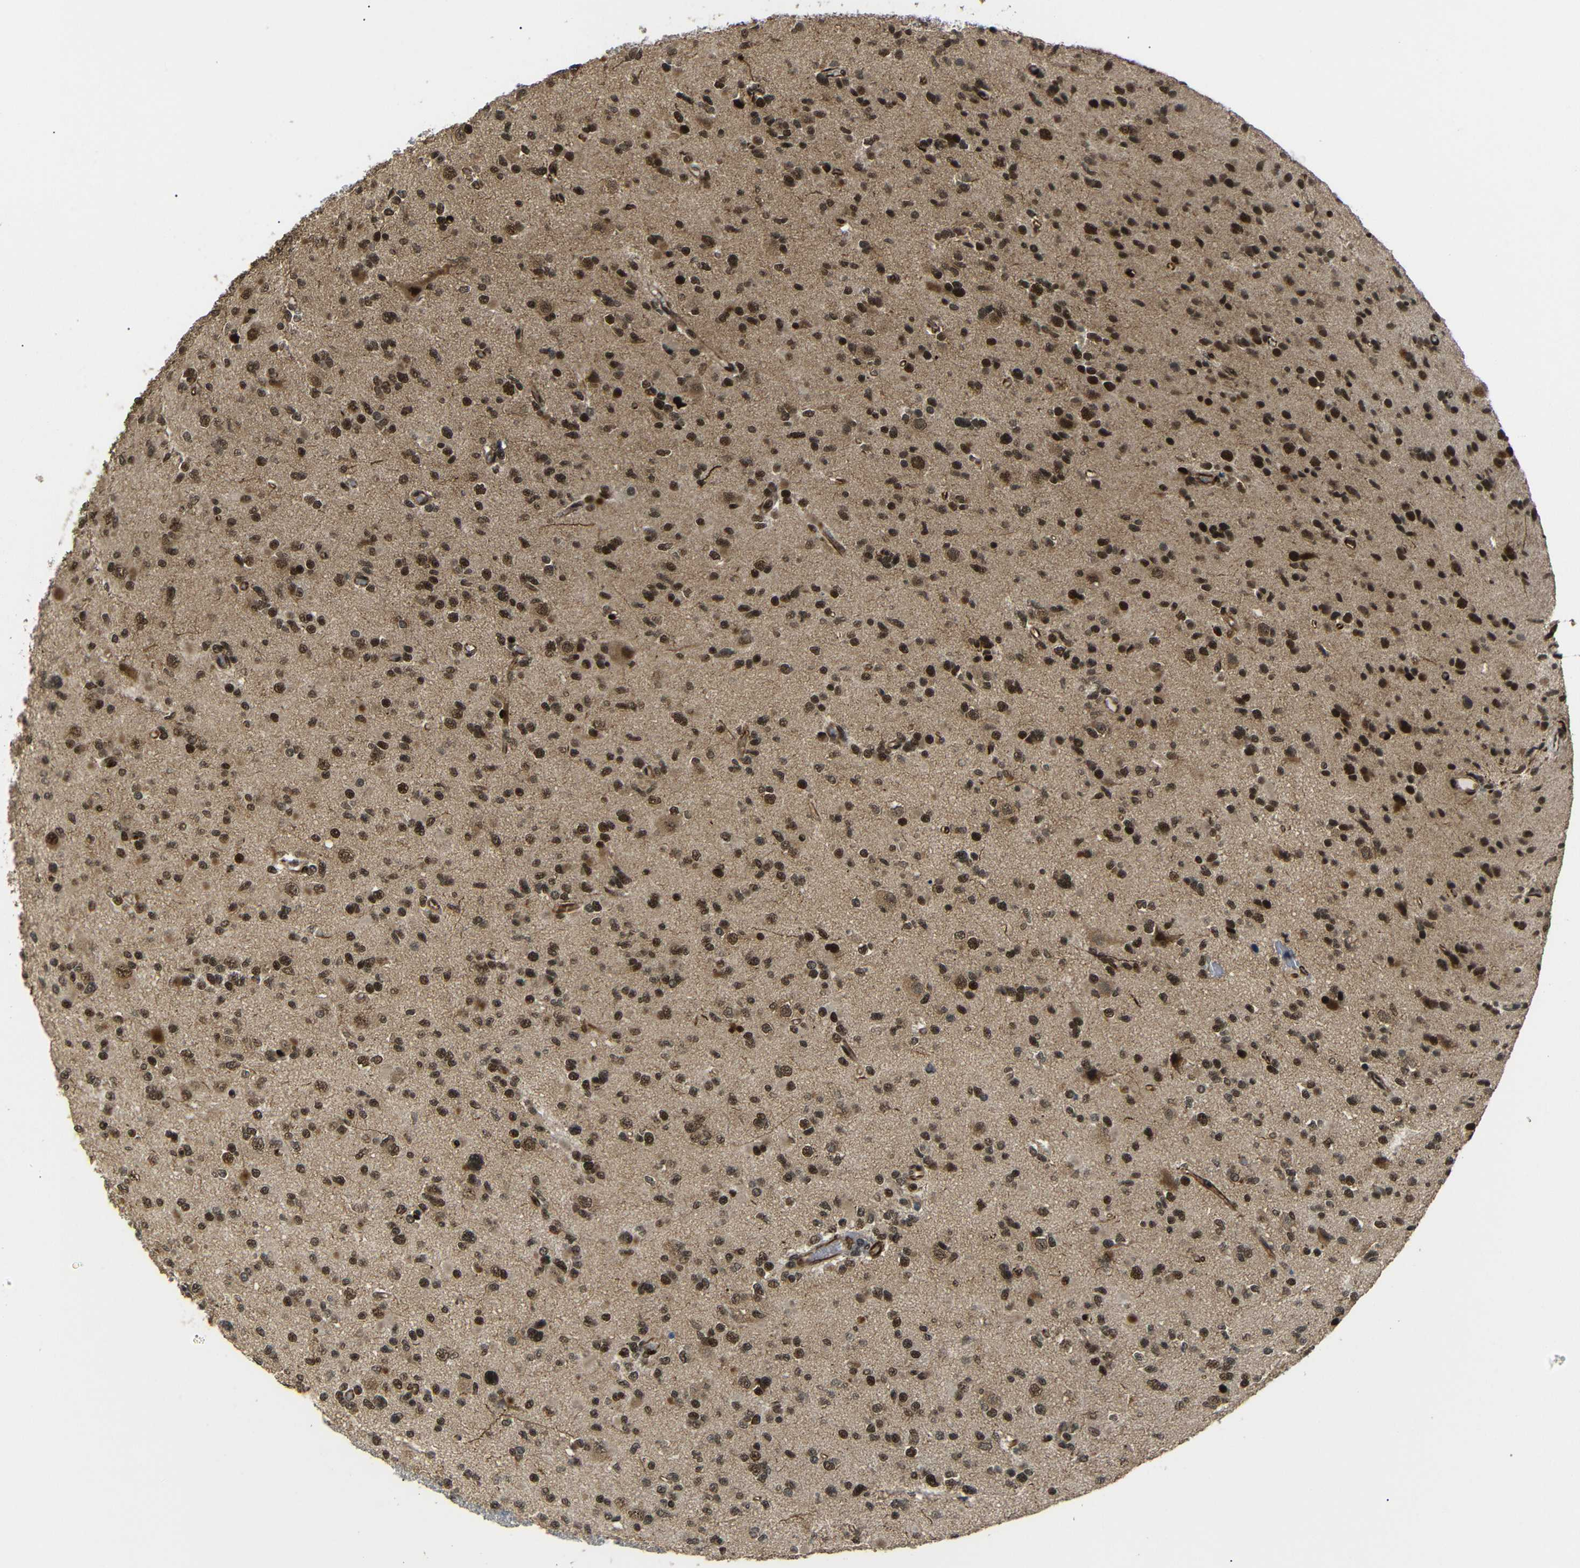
{"staining": {"intensity": "strong", "quantity": ">75%", "location": "cytoplasmic/membranous,nuclear"}, "tissue": "glioma", "cell_type": "Tumor cells", "image_type": "cancer", "snomed": [{"axis": "morphology", "description": "Glioma, malignant, Low grade"}, {"axis": "topography", "description": "Brain"}], "caption": "The photomicrograph reveals a brown stain indicating the presence of a protein in the cytoplasmic/membranous and nuclear of tumor cells in low-grade glioma (malignant).", "gene": "TBX2", "patient": {"sex": "female", "age": 22}}